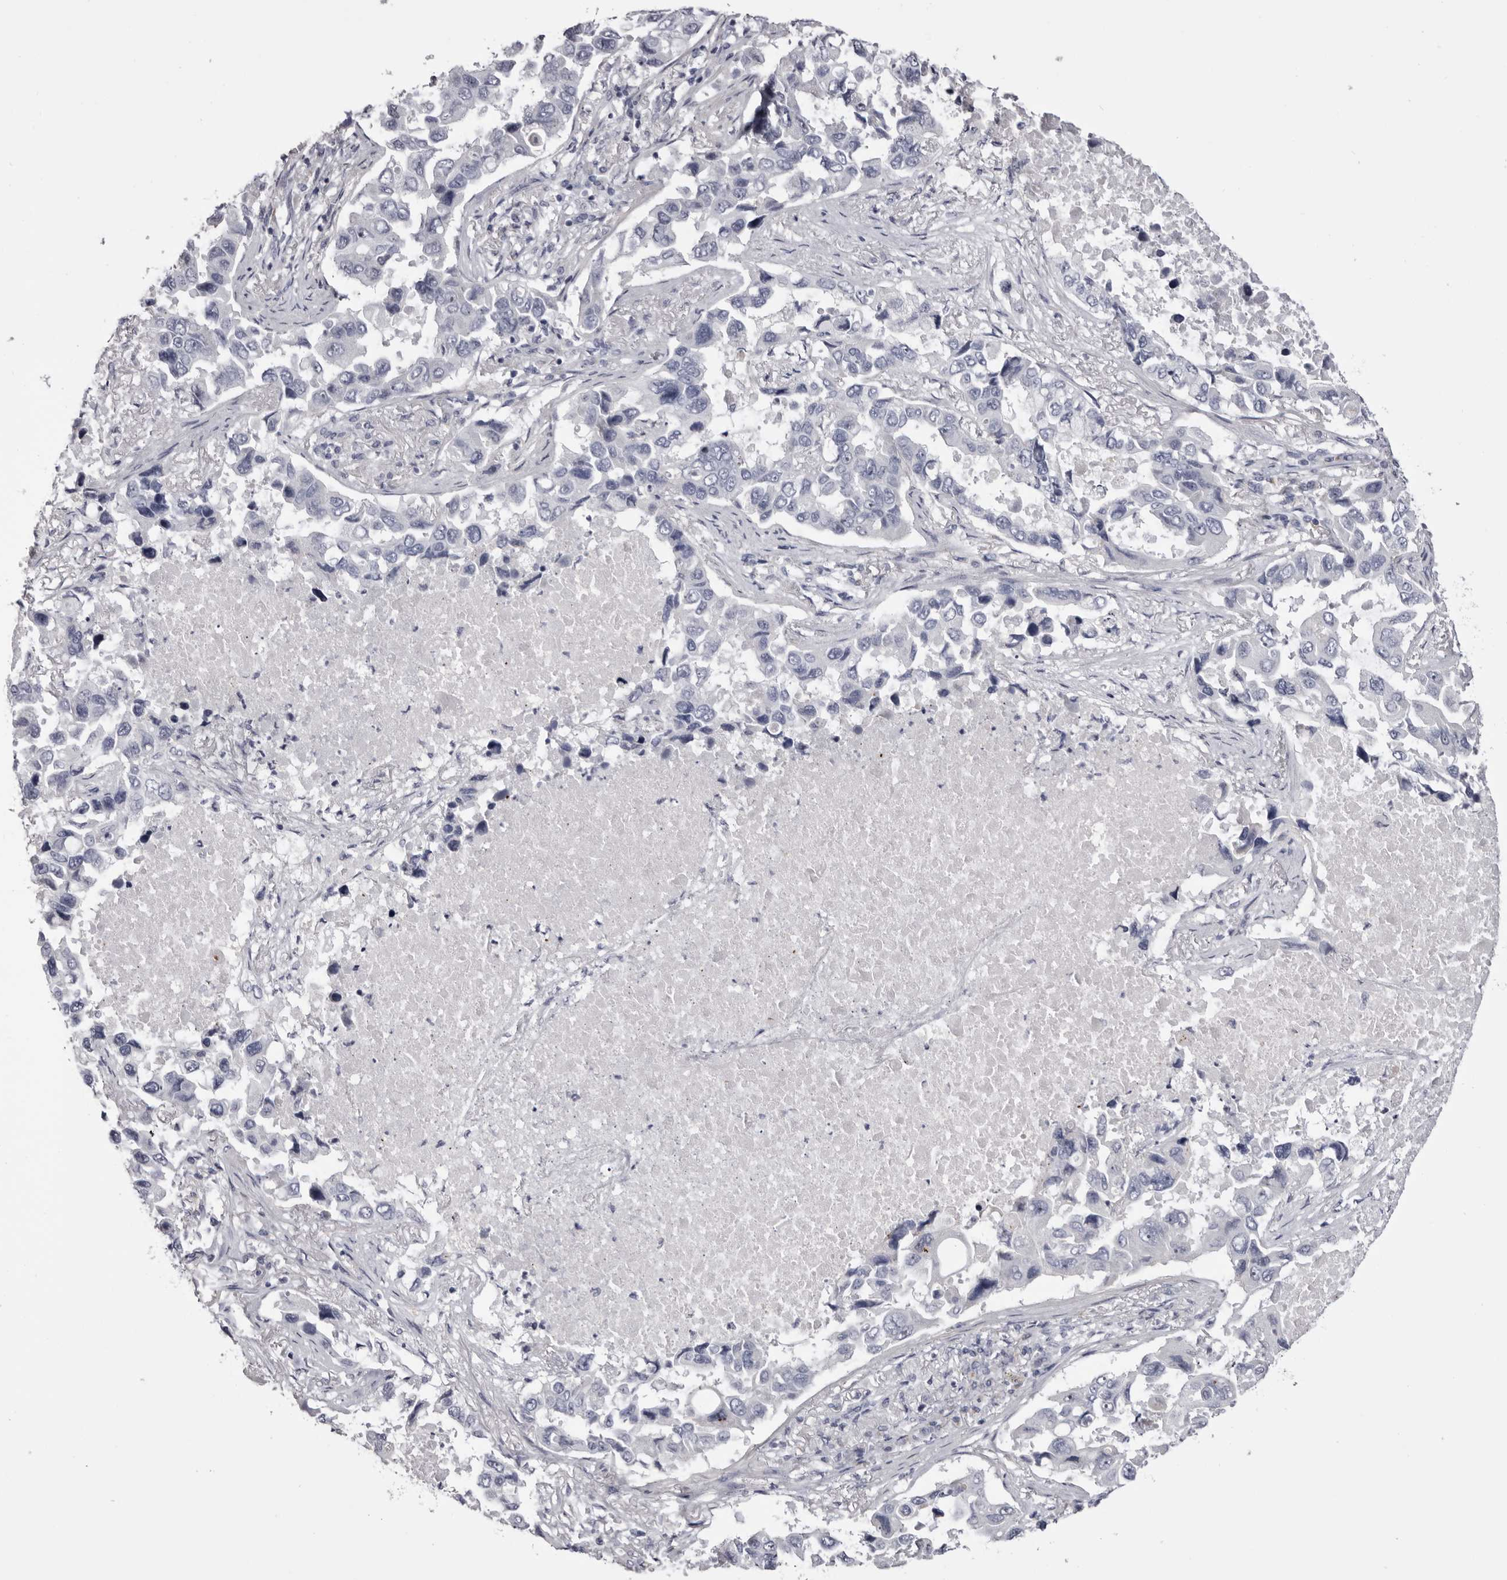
{"staining": {"intensity": "negative", "quantity": "none", "location": "none"}, "tissue": "lung cancer", "cell_type": "Tumor cells", "image_type": "cancer", "snomed": [{"axis": "morphology", "description": "Adenocarcinoma, NOS"}, {"axis": "topography", "description": "Lung"}], "caption": "Immunohistochemistry image of lung cancer (adenocarcinoma) stained for a protein (brown), which reveals no positivity in tumor cells. (IHC, brightfield microscopy, high magnification).", "gene": "CASQ1", "patient": {"sex": "male", "age": 64}}